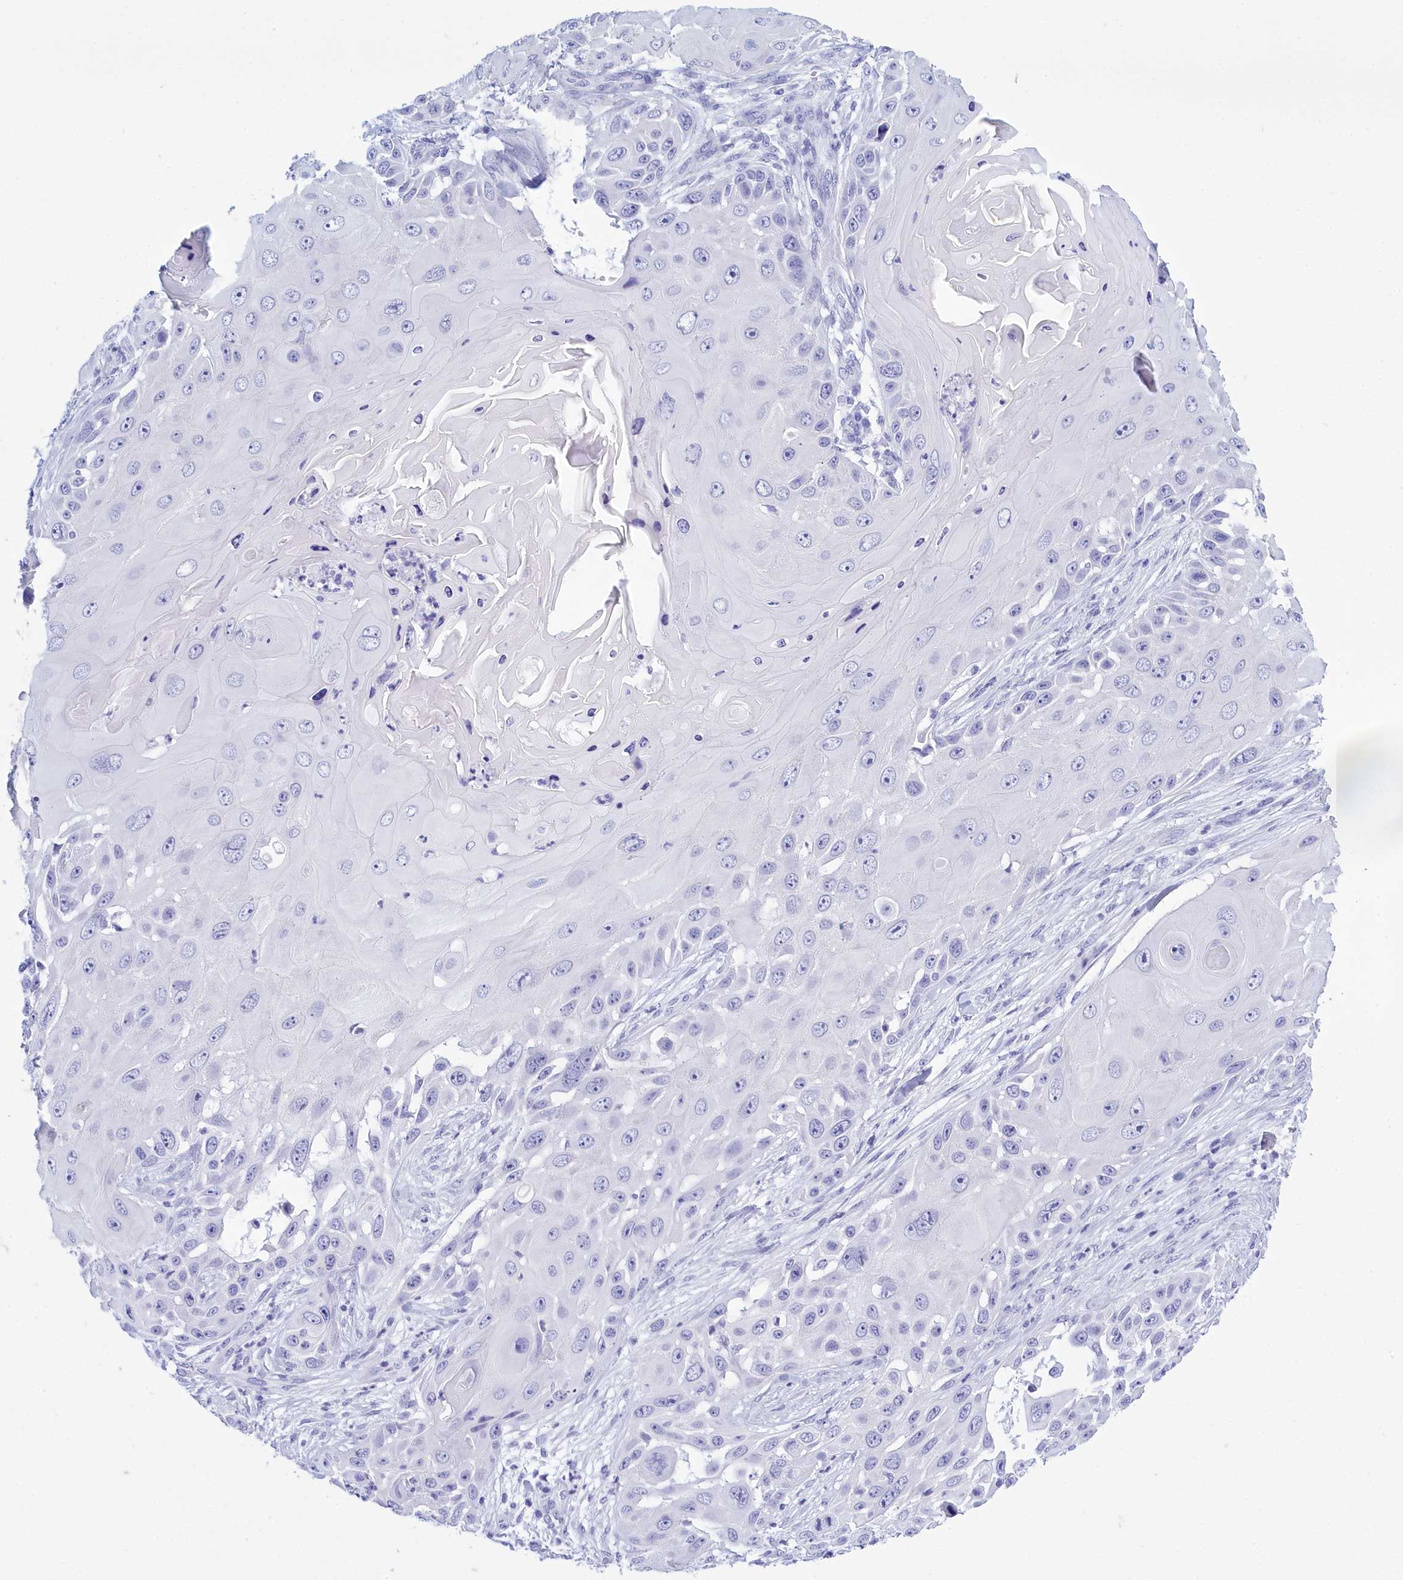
{"staining": {"intensity": "negative", "quantity": "none", "location": "none"}, "tissue": "skin cancer", "cell_type": "Tumor cells", "image_type": "cancer", "snomed": [{"axis": "morphology", "description": "Squamous cell carcinoma, NOS"}, {"axis": "topography", "description": "Skin"}], "caption": "Photomicrograph shows no protein positivity in tumor cells of skin squamous cell carcinoma tissue.", "gene": "TMEM97", "patient": {"sex": "female", "age": 44}}